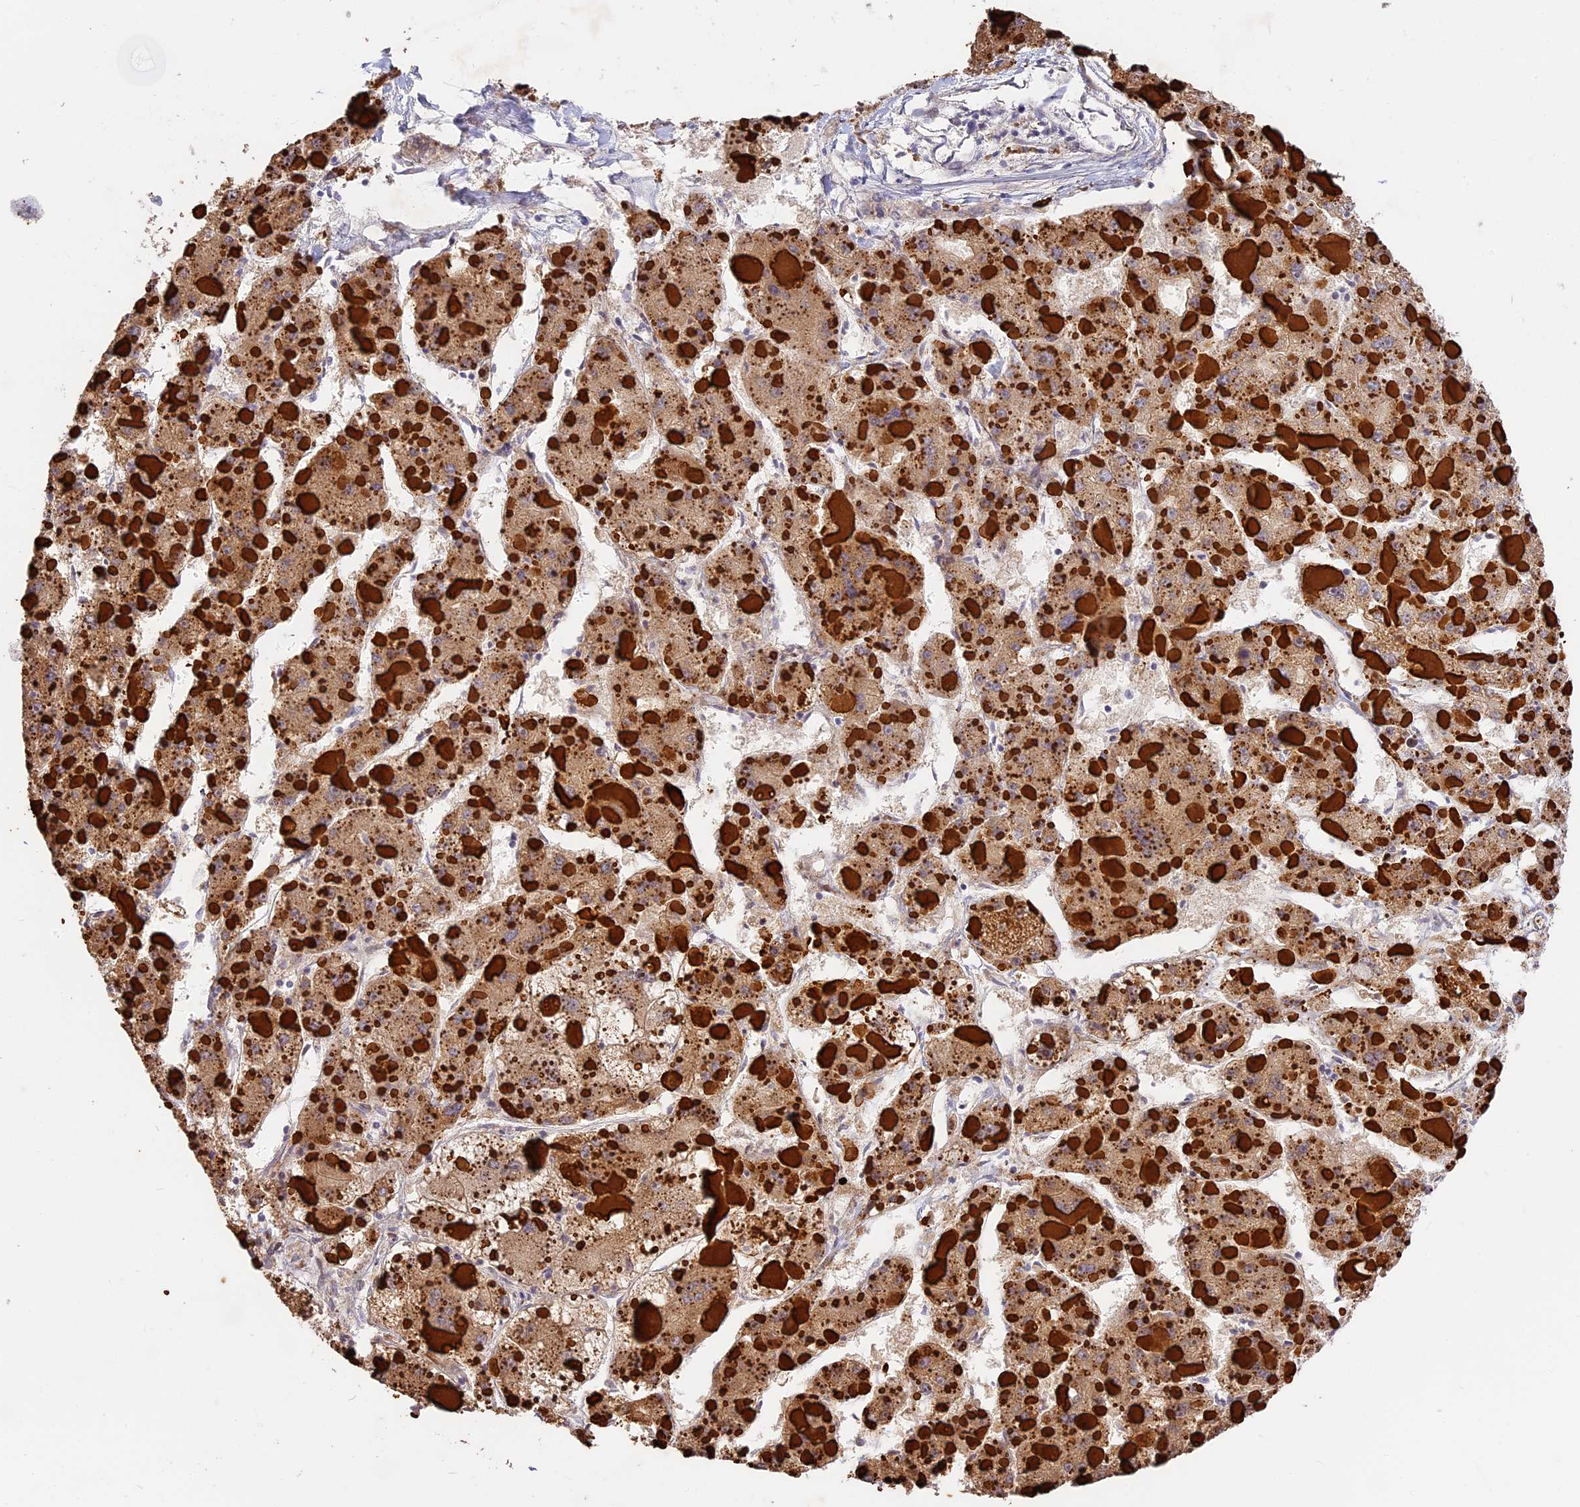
{"staining": {"intensity": "weak", "quantity": ">75%", "location": "cytoplasmic/membranous"}, "tissue": "liver cancer", "cell_type": "Tumor cells", "image_type": "cancer", "snomed": [{"axis": "morphology", "description": "Carcinoma, Hepatocellular, NOS"}, {"axis": "topography", "description": "Liver"}], "caption": "Hepatocellular carcinoma (liver) was stained to show a protein in brown. There is low levels of weak cytoplasmic/membranous staining in approximately >75% of tumor cells.", "gene": "BSCL2", "patient": {"sex": "female", "age": 73}}